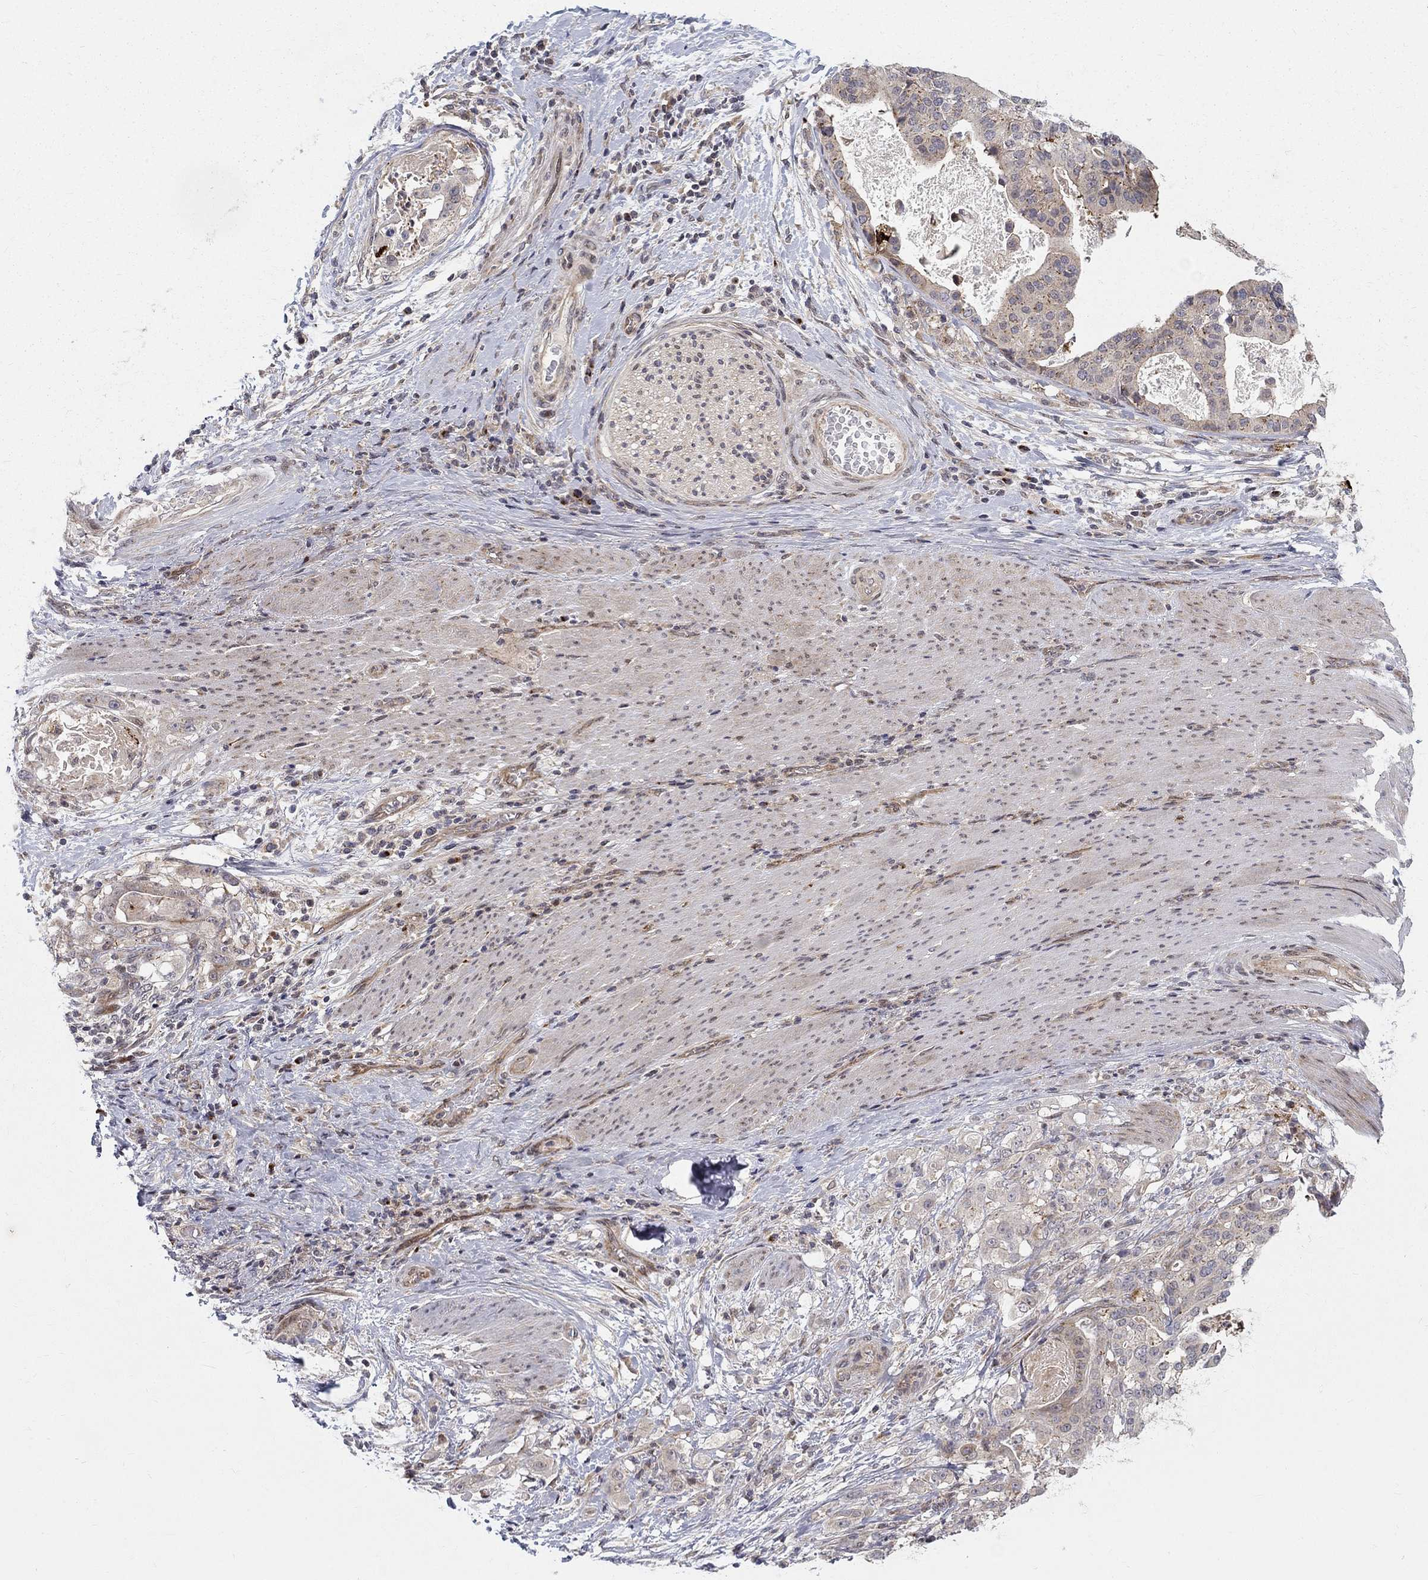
{"staining": {"intensity": "weak", "quantity": "<25%", "location": "cytoplasmic/membranous"}, "tissue": "stomach cancer", "cell_type": "Tumor cells", "image_type": "cancer", "snomed": [{"axis": "morphology", "description": "Adenocarcinoma, NOS"}, {"axis": "topography", "description": "Stomach"}], "caption": "Tumor cells are negative for protein expression in human stomach cancer. The staining is performed using DAB brown chromogen with nuclei counter-stained in using hematoxylin.", "gene": "WDR19", "patient": {"sex": "male", "age": 48}}